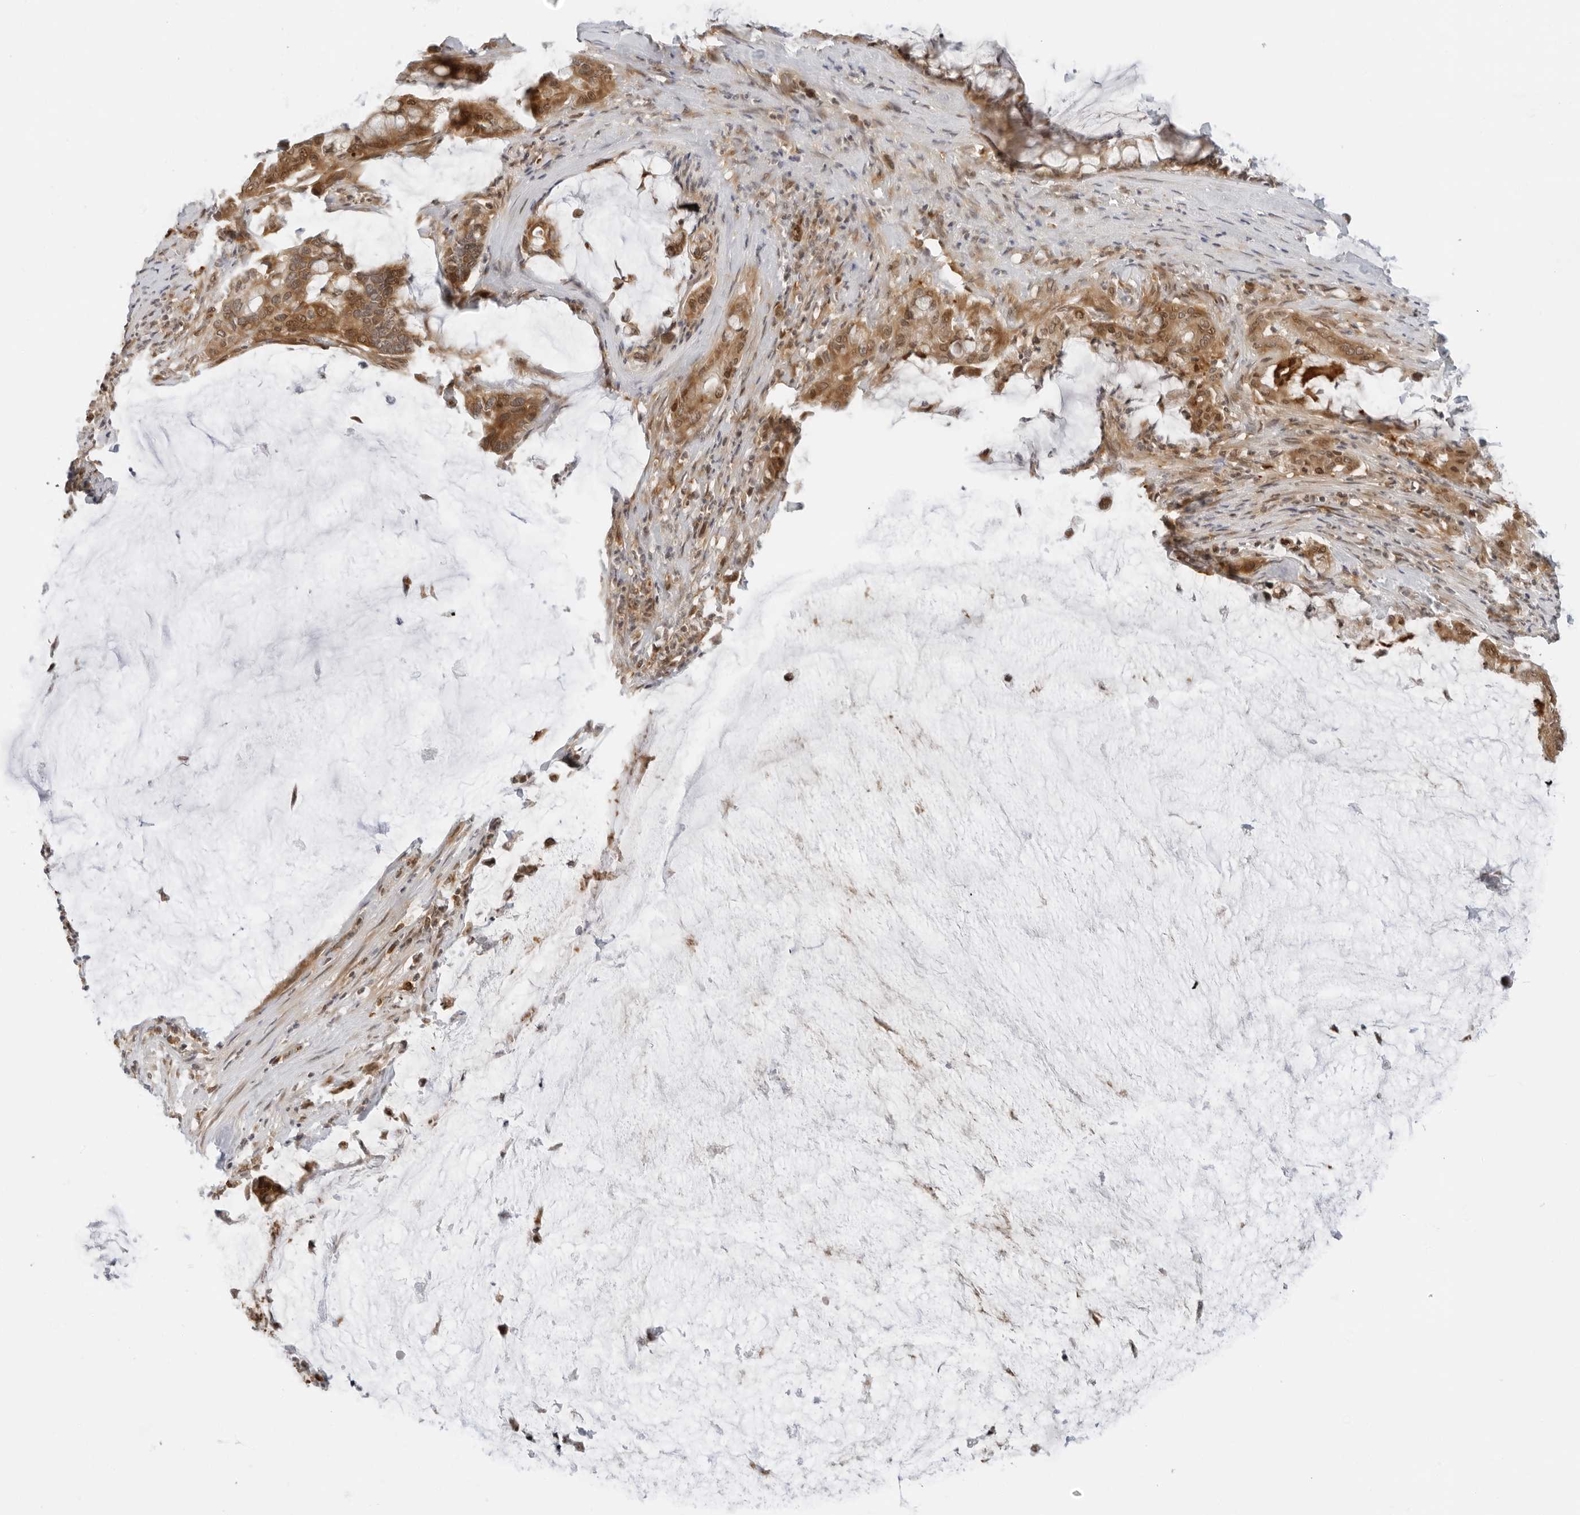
{"staining": {"intensity": "moderate", "quantity": ">75%", "location": "cytoplasmic/membranous"}, "tissue": "pancreatic cancer", "cell_type": "Tumor cells", "image_type": "cancer", "snomed": [{"axis": "morphology", "description": "Adenocarcinoma, NOS"}, {"axis": "topography", "description": "Pancreas"}], "caption": "IHC micrograph of human pancreatic cancer stained for a protein (brown), which reveals medium levels of moderate cytoplasmic/membranous staining in about >75% of tumor cells.", "gene": "RC3H1", "patient": {"sex": "male", "age": 41}}